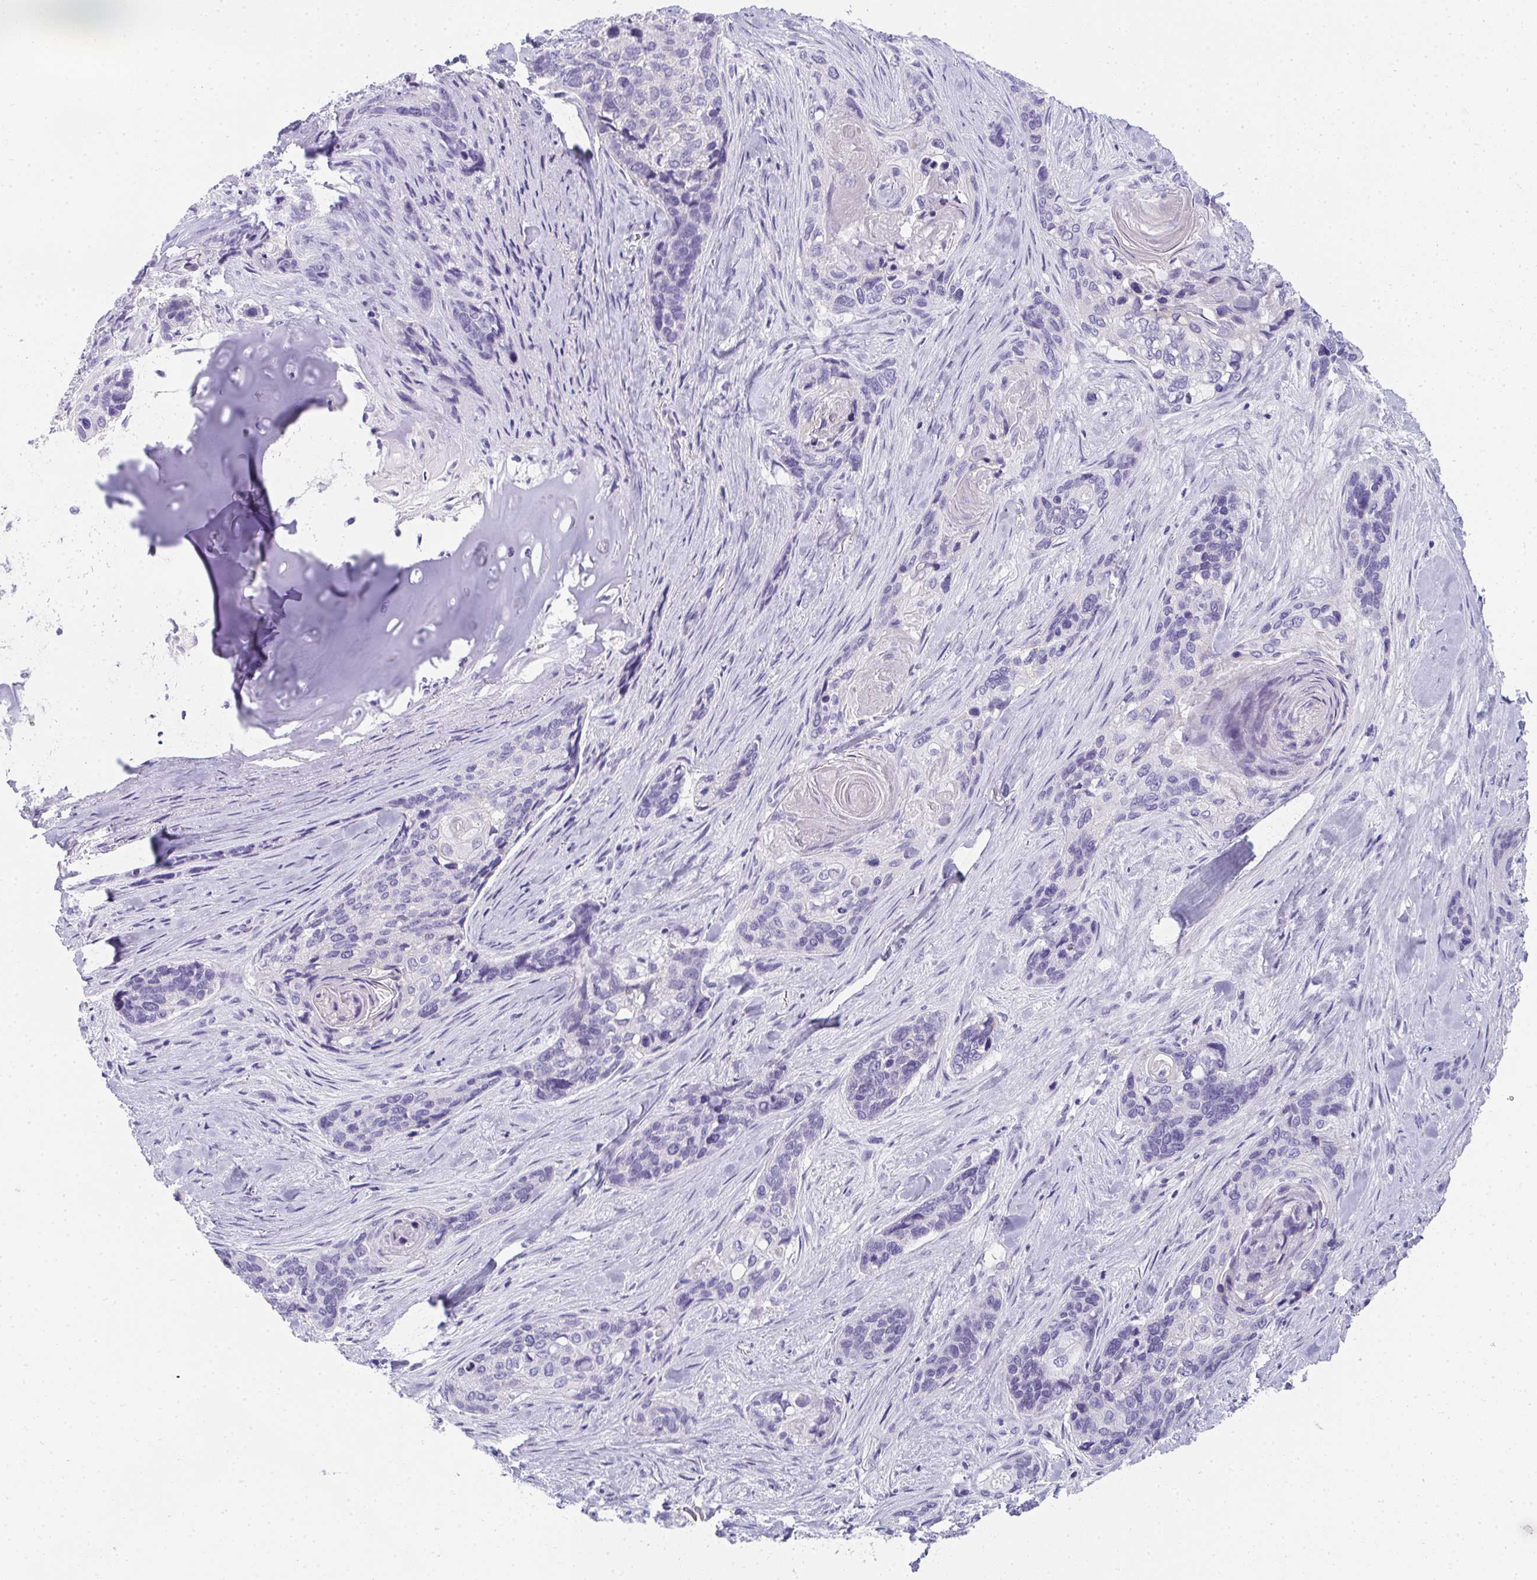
{"staining": {"intensity": "negative", "quantity": "none", "location": "none"}, "tissue": "lung cancer", "cell_type": "Tumor cells", "image_type": "cancer", "snomed": [{"axis": "morphology", "description": "Squamous cell carcinoma, NOS"}, {"axis": "morphology", "description": "Squamous cell carcinoma, metastatic, NOS"}, {"axis": "topography", "description": "Lymph node"}, {"axis": "topography", "description": "Lung"}], "caption": "An immunohistochemistry (IHC) image of lung cancer (metastatic squamous cell carcinoma) is shown. There is no staining in tumor cells of lung cancer (metastatic squamous cell carcinoma).", "gene": "ZSWIM3", "patient": {"sex": "male", "age": 41}}